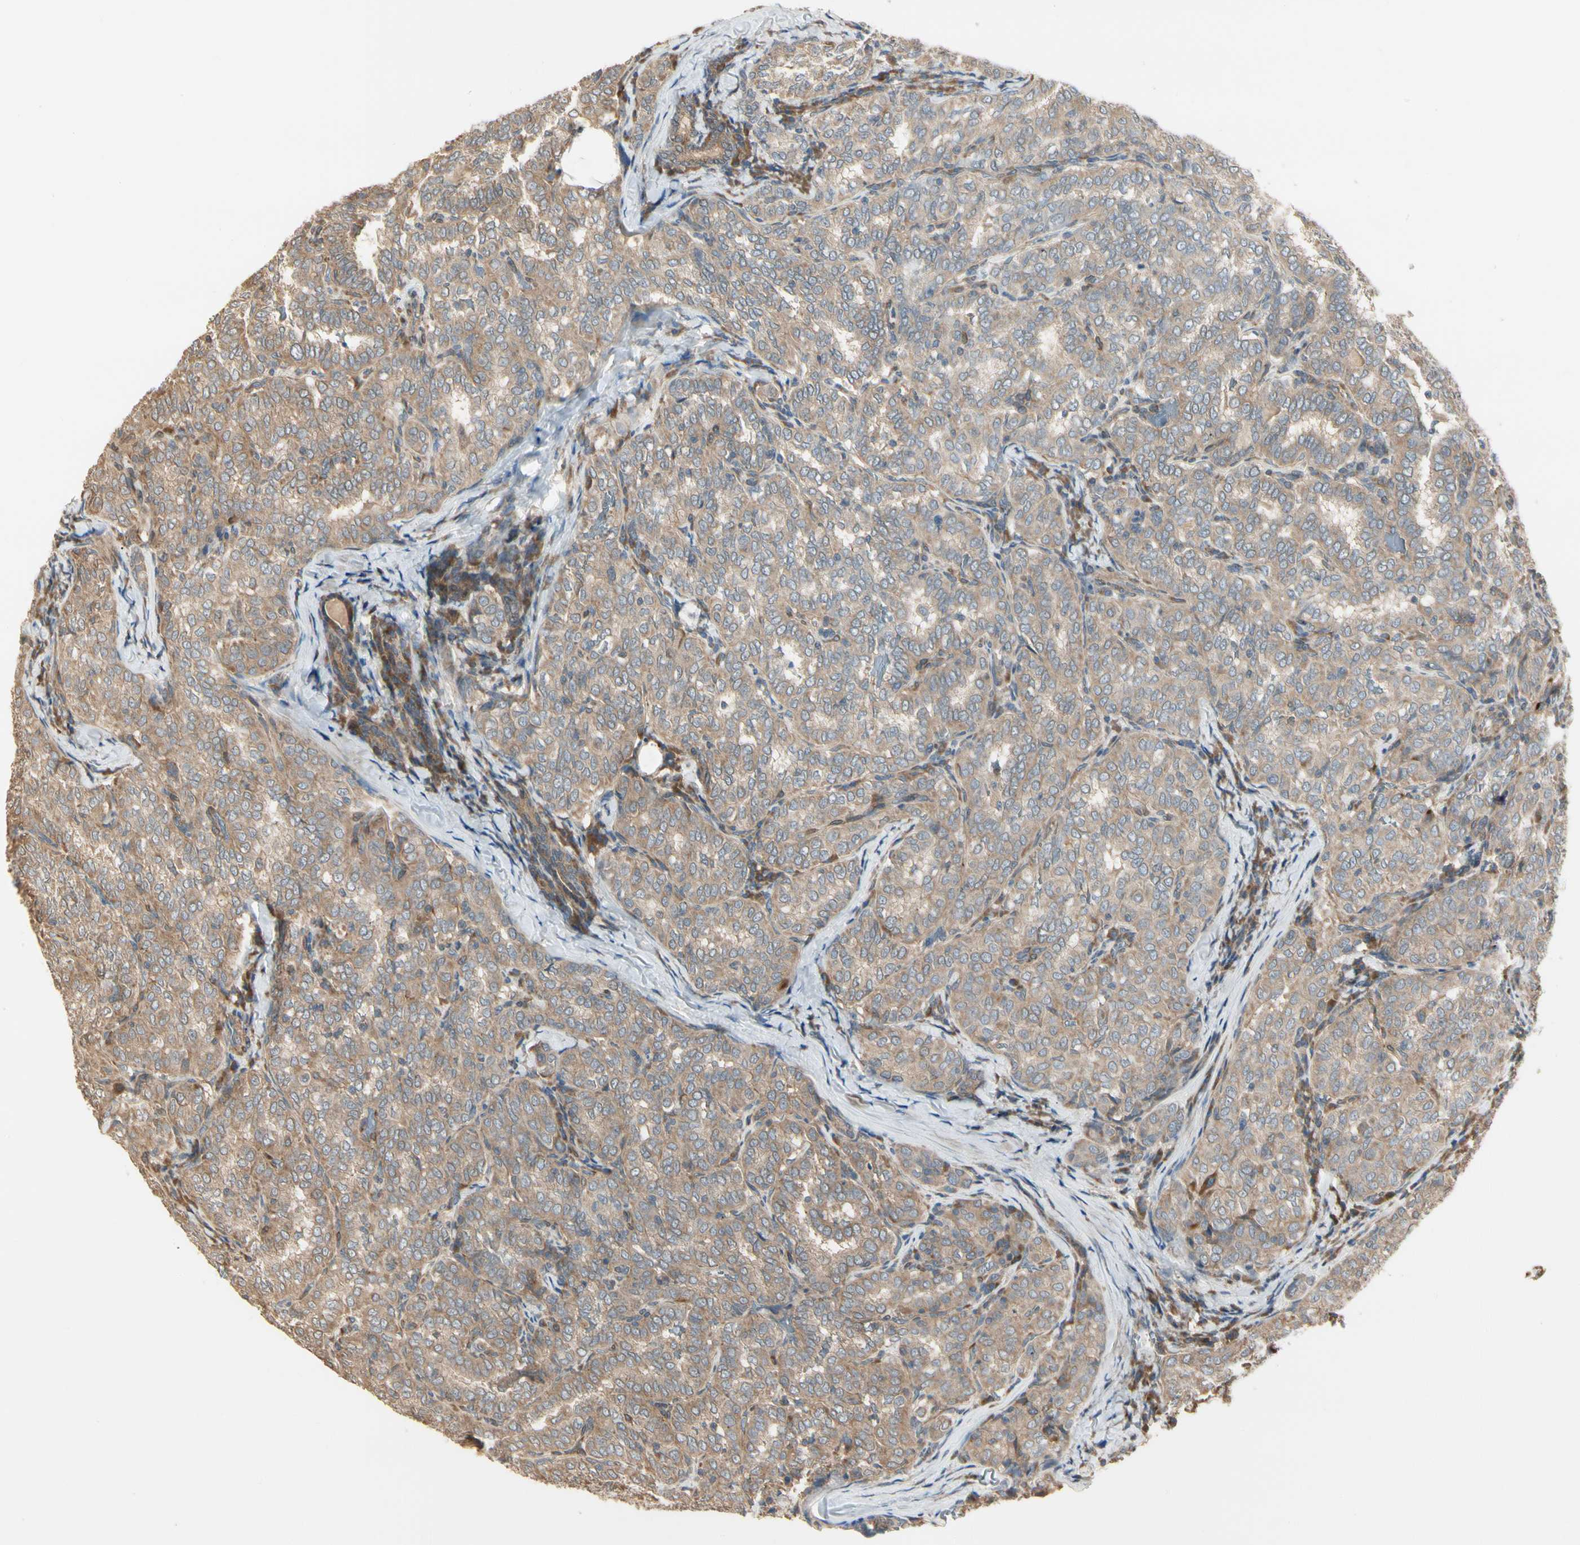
{"staining": {"intensity": "moderate", "quantity": ">75%", "location": "cytoplasmic/membranous"}, "tissue": "thyroid cancer", "cell_type": "Tumor cells", "image_type": "cancer", "snomed": [{"axis": "morphology", "description": "Normal tissue, NOS"}, {"axis": "morphology", "description": "Papillary adenocarcinoma, NOS"}, {"axis": "topography", "description": "Thyroid gland"}], "caption": "Tumor cells show moderate cytoplasmic/membranous expression in about >75% of cells in thyroid cancer (papillary adenocarcinoma). (Brightfield microscopy of DAB IHC at high magnification).", "gene": "IRAG1", "patient": {"sex": "female", "age": 30}}